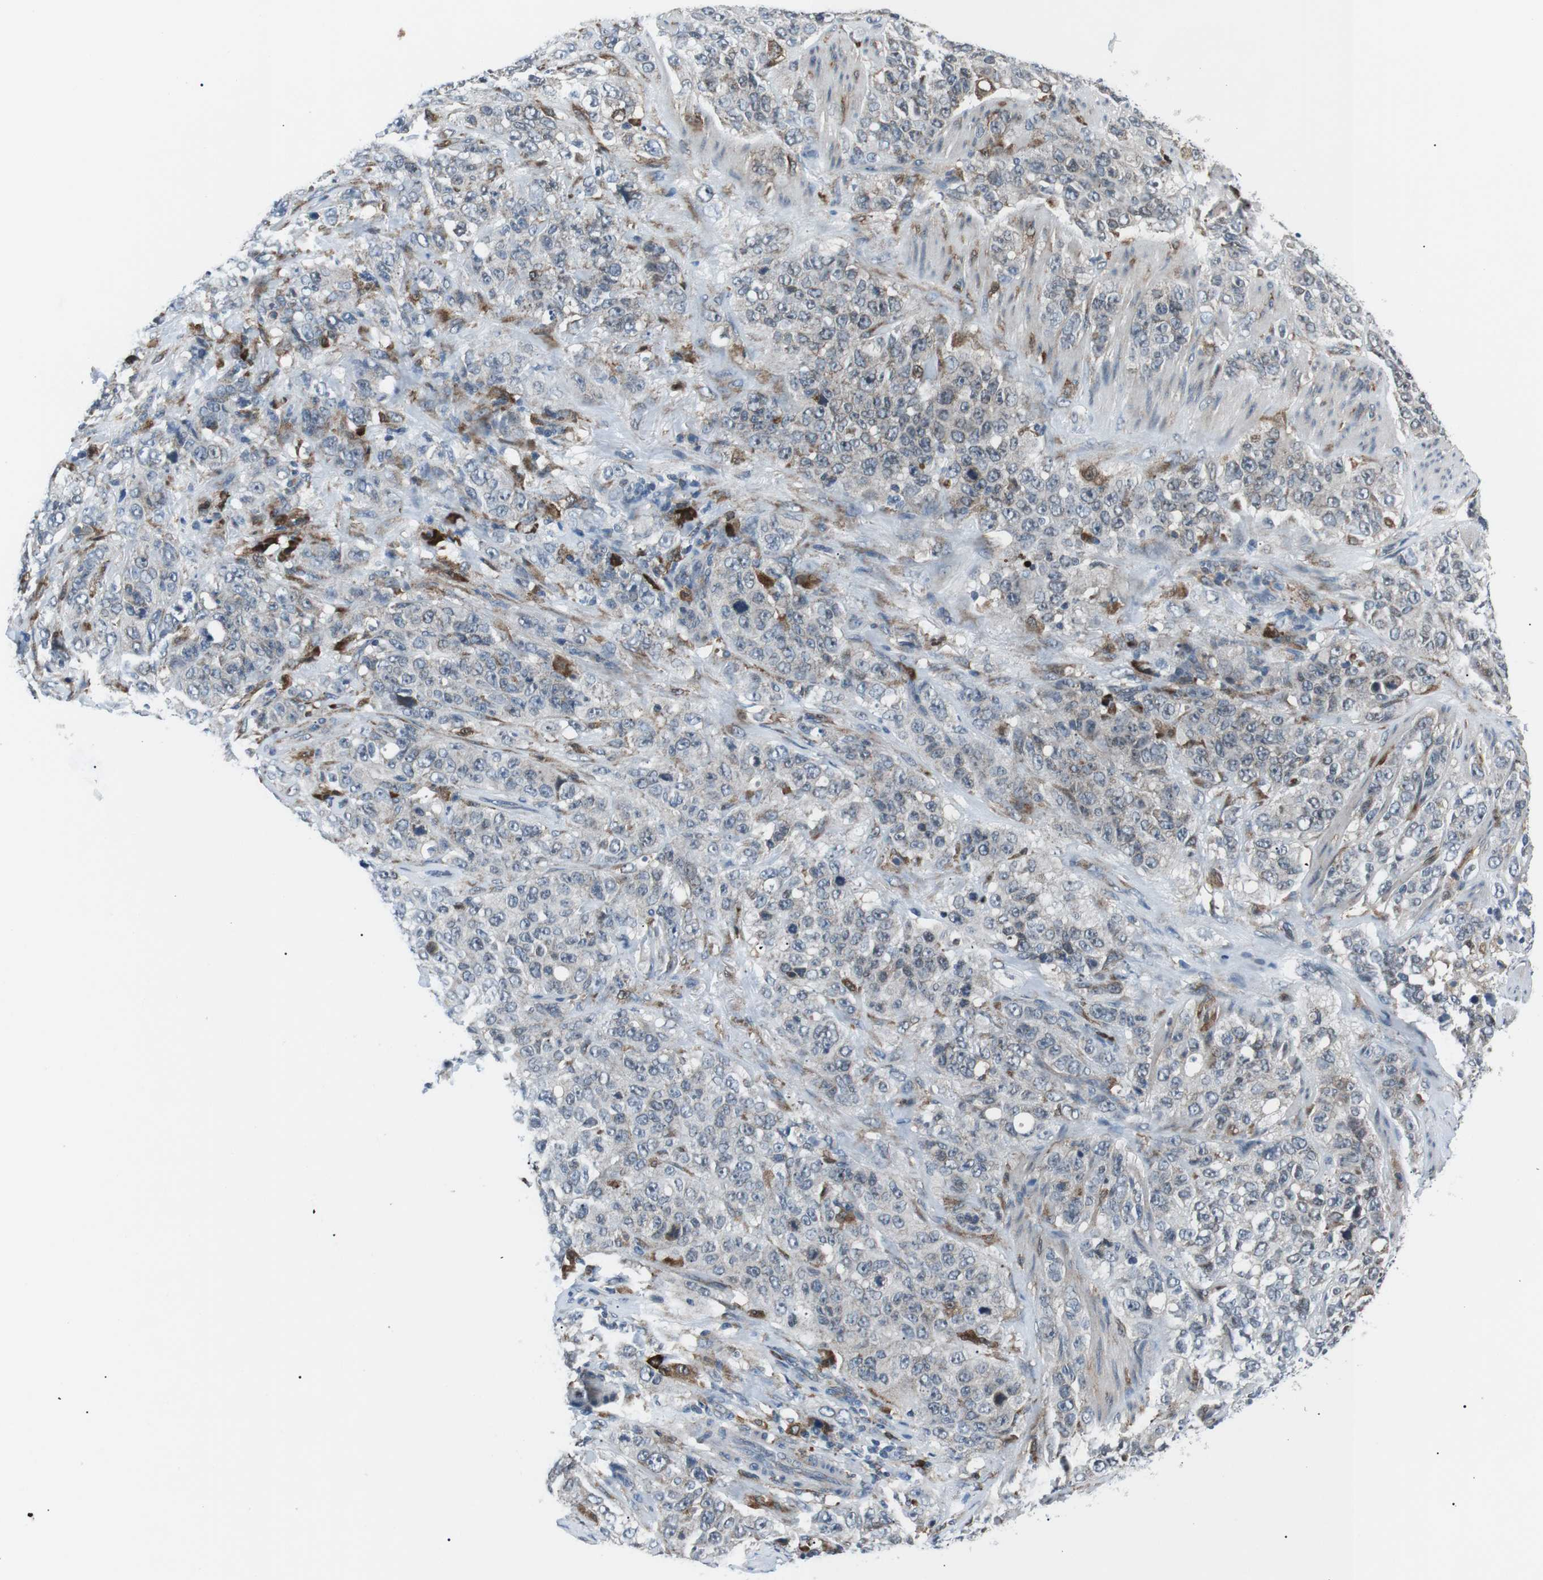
{"staining": {"intensity": "weak", "quantity": "<25%", "location": "cytoplasmic/membranous"}, "tissue": "stomach cancer", "cell_type": "Tumor cells", "image_type": "cancer", "snomed": [{"axis": "morphology", "description": "Adenocarcinoma, NOS"}, {"axis": "topography", "description": "Stomach"}], "caption": "Immunohistochemistry photomicrograph of human stomach adenocarcinoma stained for a protein (brown), which demonstrates no positivity in tumor cells.", "gene": "BLNK", "patient": {"sex": "male", "age": 48}}